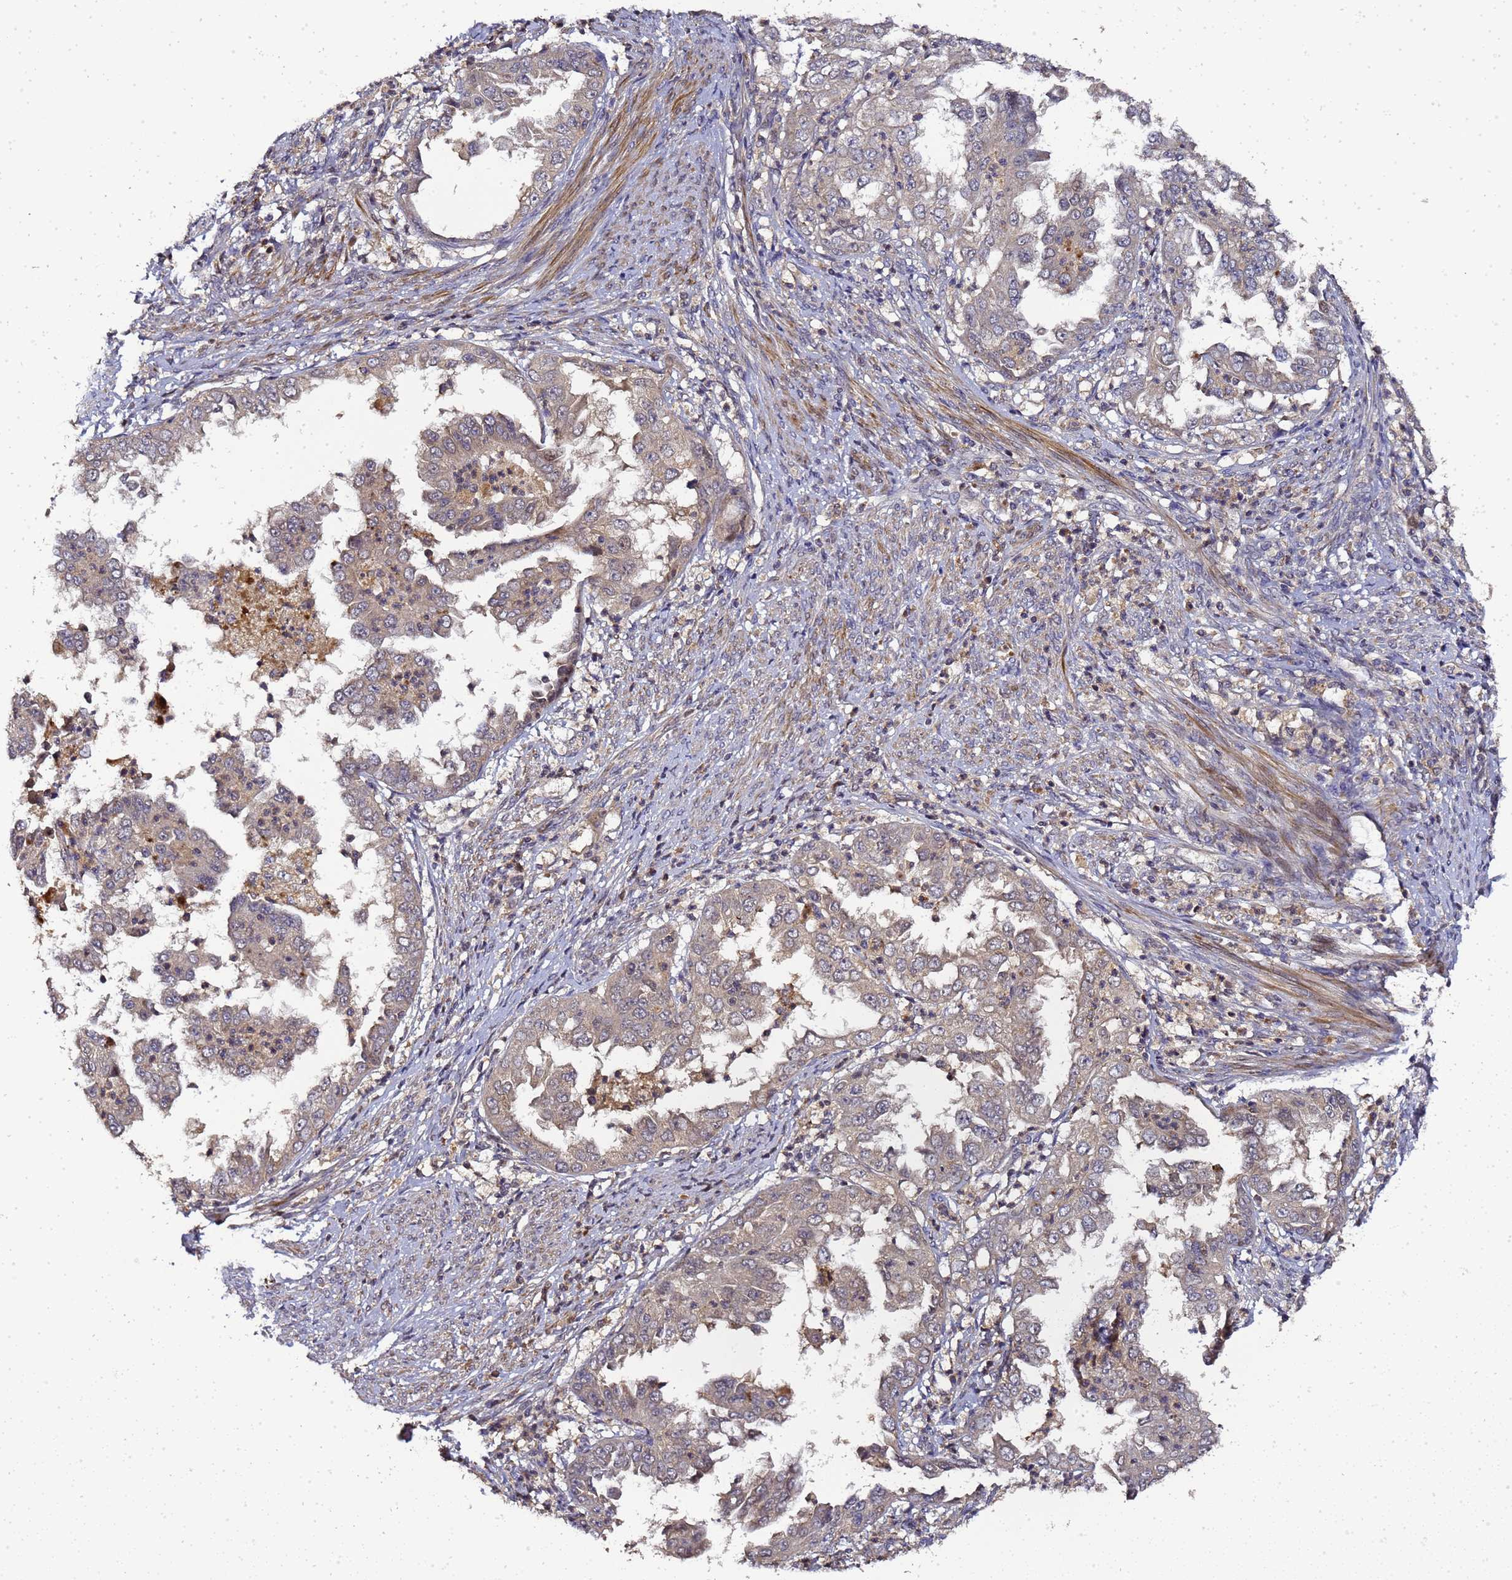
{"staining": {"intensity": "weak", "quantity": ">75%", "location": "cytoplasmic/membranous"}, "tissue": "endometrial cancer", "cell_type": "Tumor cells", "image_type": "cancer", "snomed": [{"axis": "morphology", "description": "Adenocarcinoma, NOS"}, {"axis": "topography", "description": "Endometrium"}], "caption": "Immunohistochemical staining of human endometrial adenocarcinoma displays low levels of weak cytoplasmic/membranous protein positivity in approximately >75% of tumor cells. (Stains: DAB (3,3'-diaminobenzidine) in brown, nuclei in blue, Microscopy: brightfield microscopy at high magnification).", "gene": "LGI4", "patient": {"sex": "female", "age": 85}}